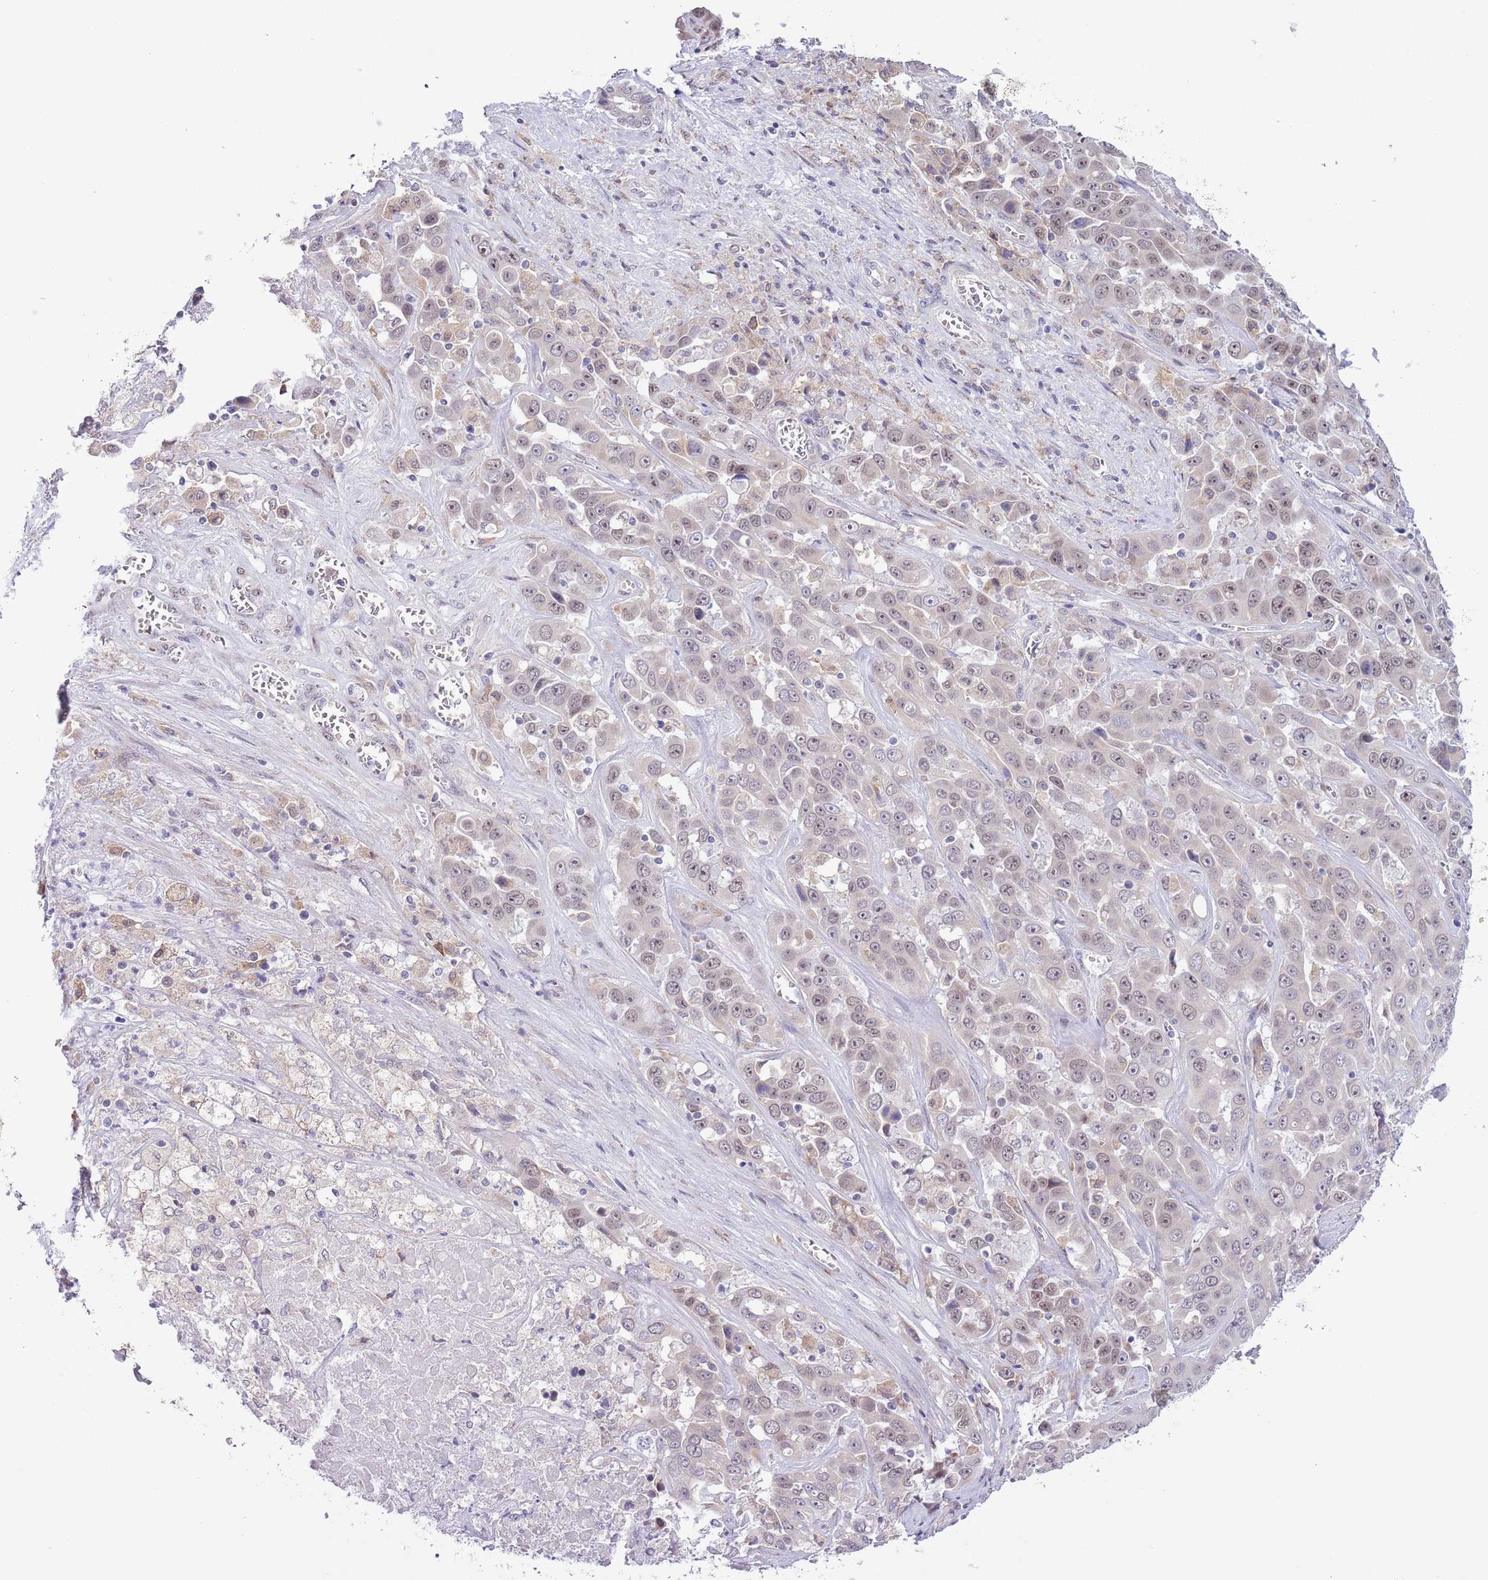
{"staining": {"intensity": "weak", "quantity": "25%-75%", "location": "nuclear"}, "tissue": "liver cancer", "cell_type": "Tumor cells", "image_type": "cancer", "snomed": [{"axis": "morphology", "description": "Cholangiocarcinoma"}, {"axis": "topography", "description": "Liver"}], "caption": "IHC image of neoplastic tissue: human liver cancer stained using immunohistochemistry demonstrates low levels of weak protein expression localized specifically in the nuclear of tumor cells, appearing as a nuclear brown color.", "gene": "ZNF576", "patient": {"sex": "female", "age": 52}}